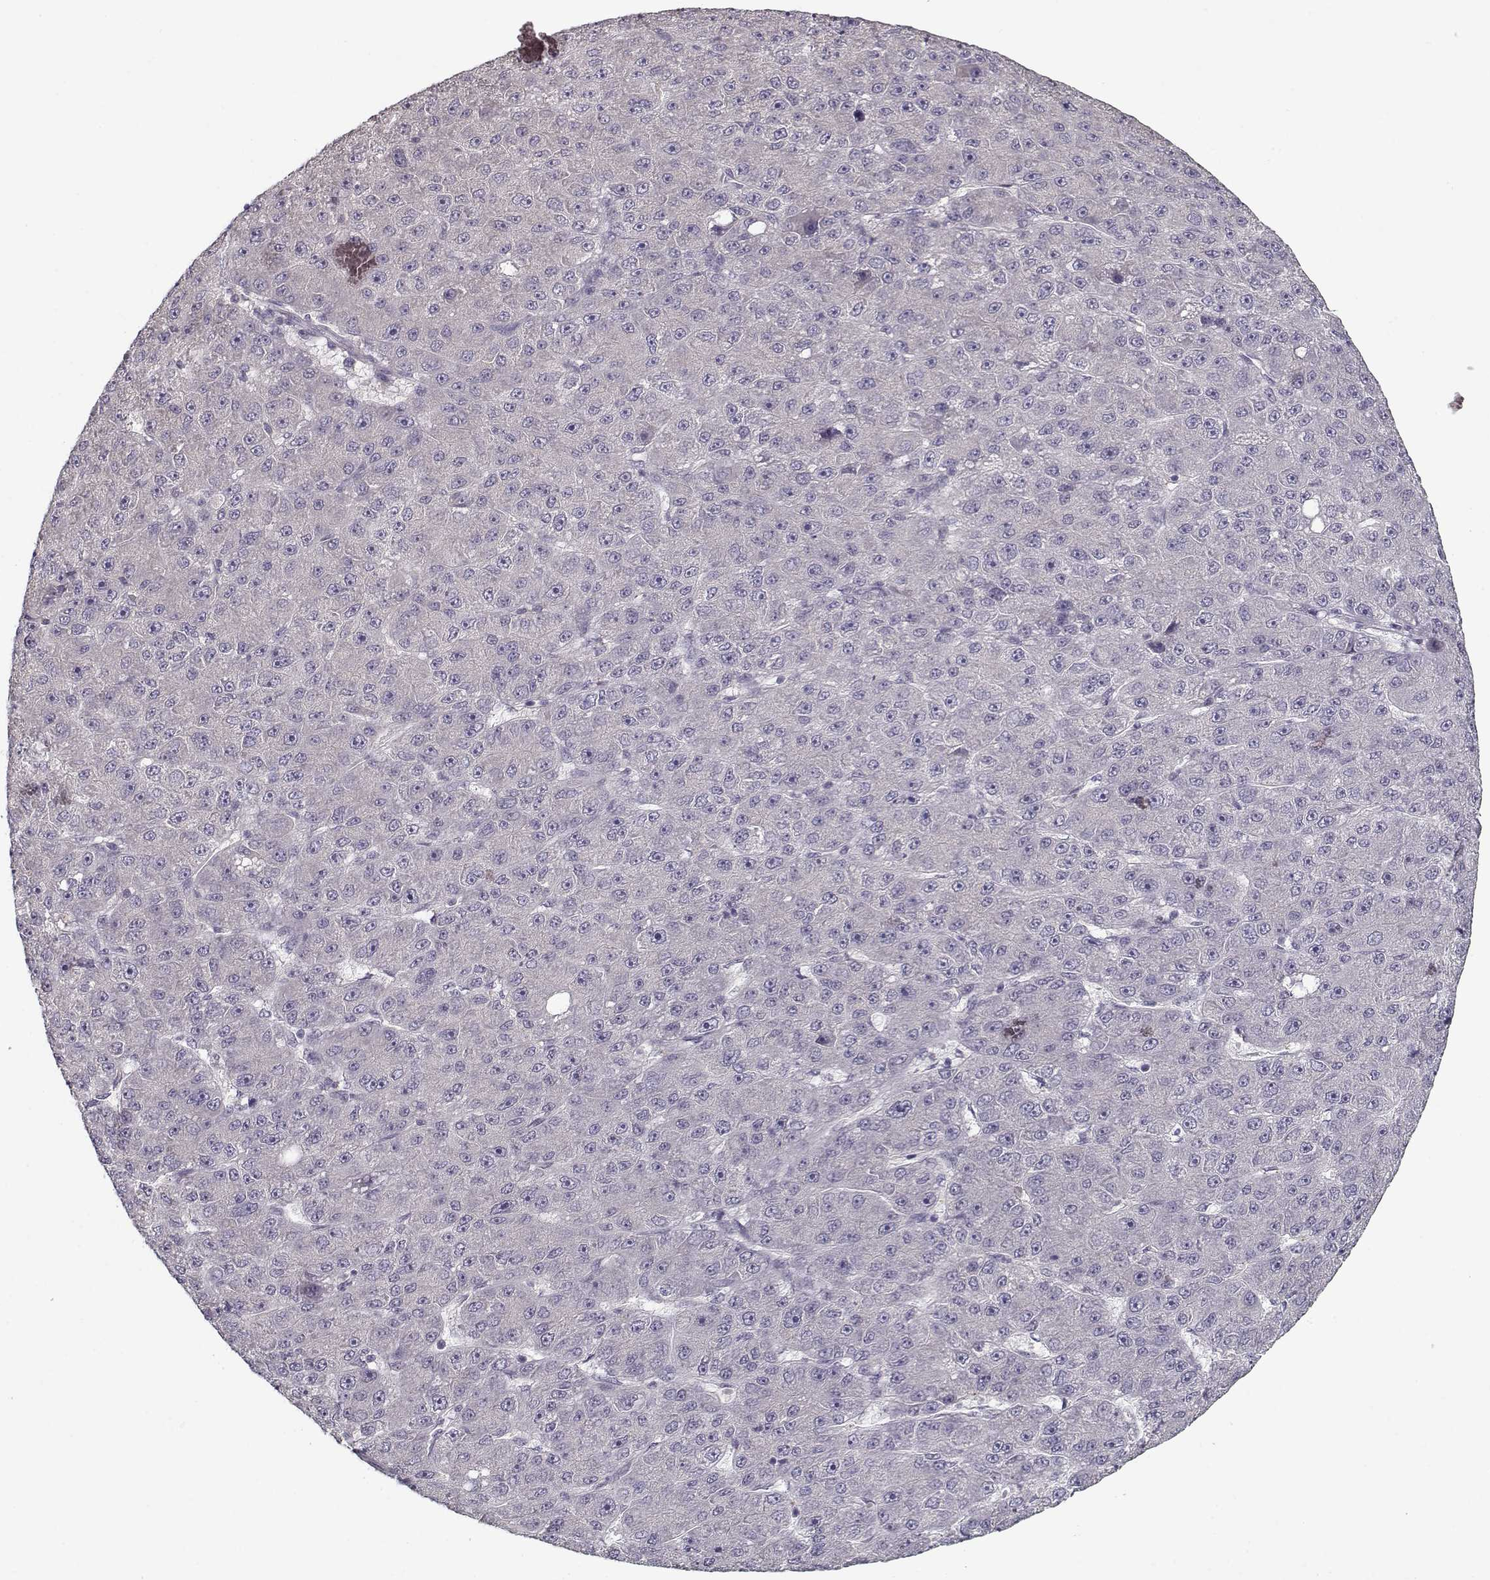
{"staining": {"intensity": "negative", "quantity": "none", "location": "none"}, "tissue": "liver cancer", "cell_type": "Tumor cells", "image_type": "cancer", "snomed": [{"axis": "morphology", "description": "Carcinoma, Hepatocellular, NOS"}, {"axis": "topography", "description": "Liver"}], "caption": "Immunohistochemistry of human liver cancer demonstrates no staining in tumor cells. (DAB immunohistochemistry, high magnification).", "gene": "UNC13D", "patient": {"sex": "male", "age": 67}}